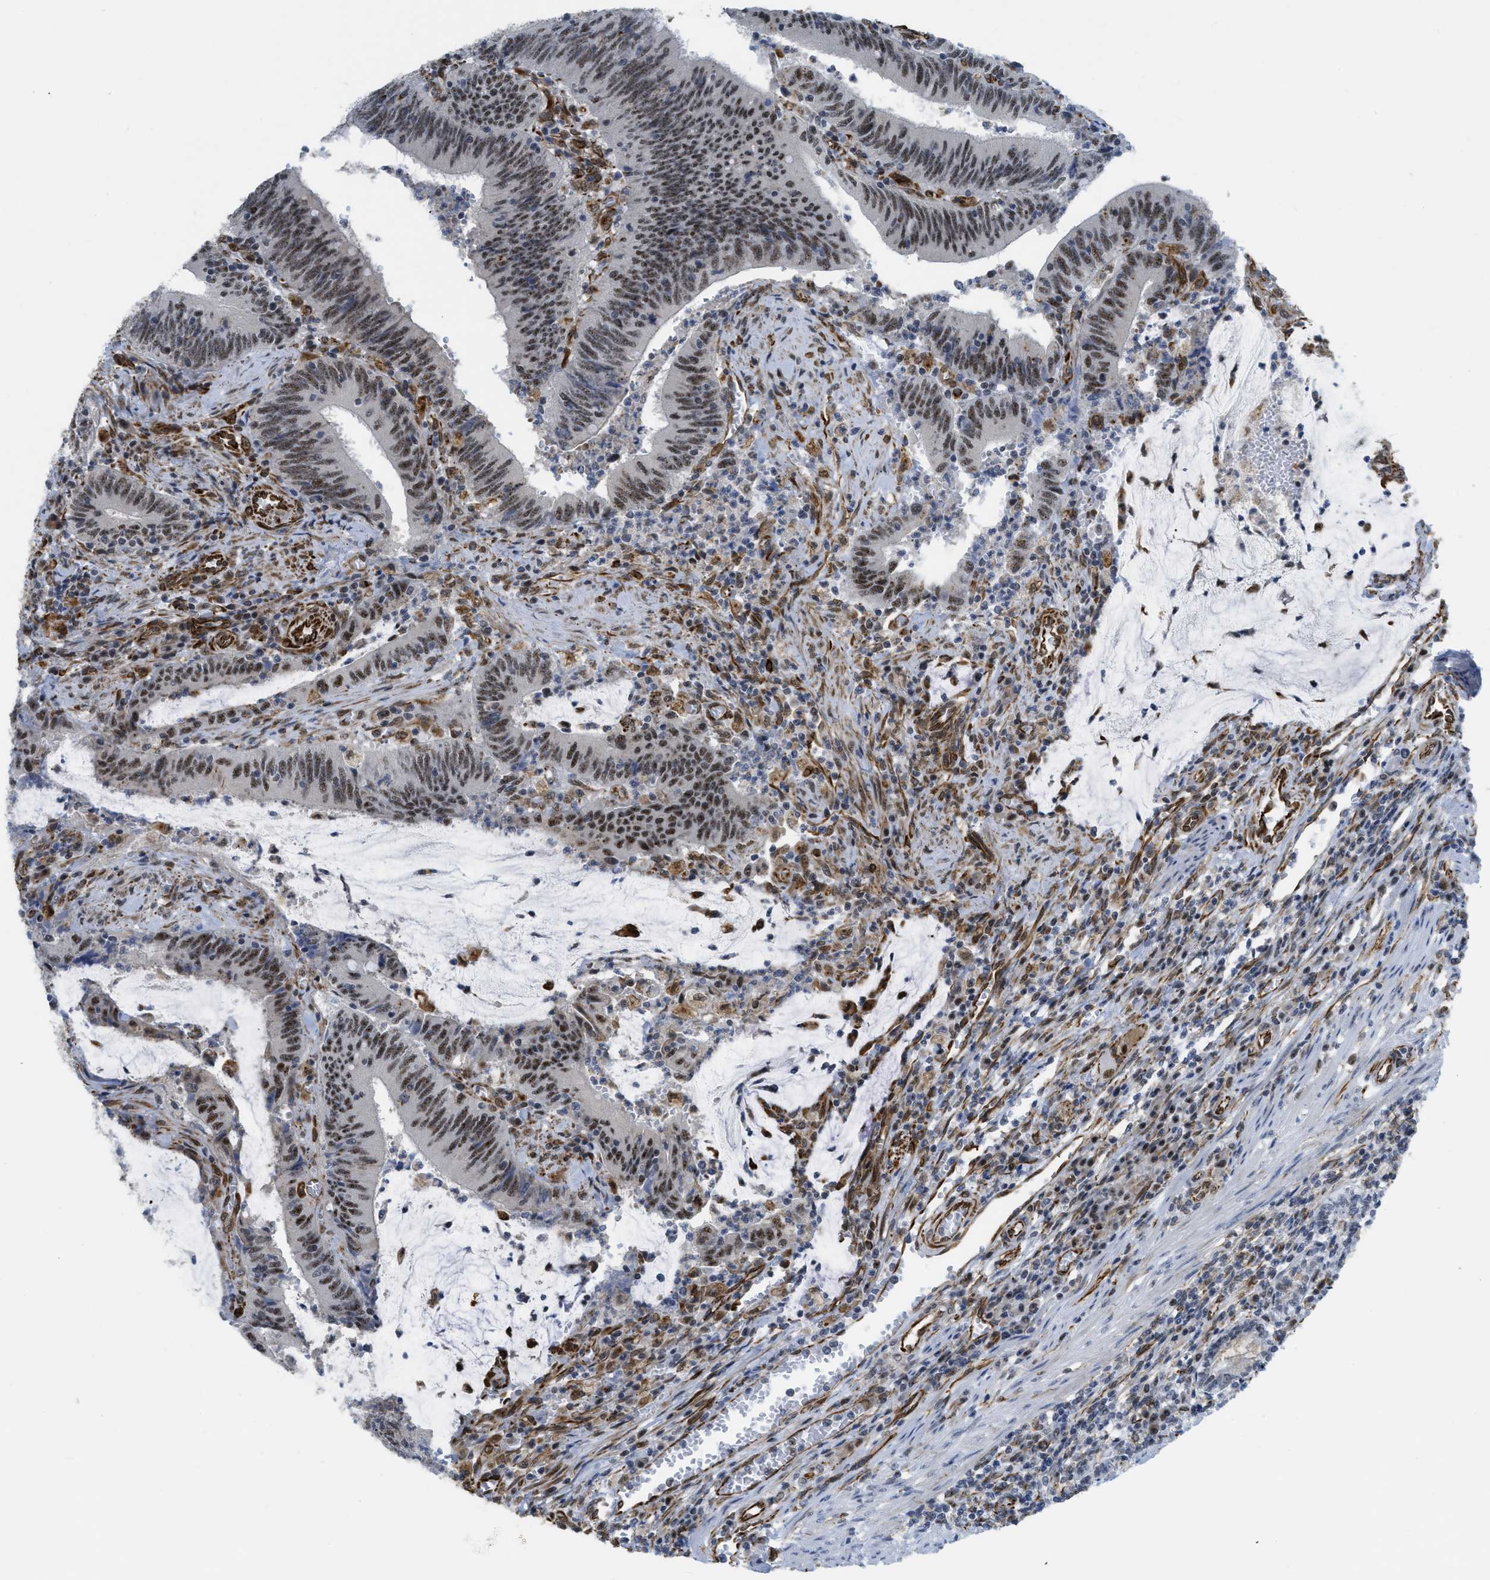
{"staining": {"intensity": "moderate", "quantity": ">75%", "location": "nuclear"}, "tissue": "colorectal cancer", "cell_type": "Tumor cells", "image_type": "cancer", "snomed": [{"axis": "morphology", "description": "Normal tissue, NOS"}, {"axis": "morphology", "description": "Adenocarcinoma, NOS"}, {"axis": "topography", "description": "Rectum"}], "caption": "The histopathology image shows staining of adenocarcinoma (colorectal), revealing moderate nuclear protein expression (brown color) within tumor cells. The staining was performed using DAB, with brown indicating positive protein expression. Nuclei are stained blue with hematoxylin.", "gene": "LRRC8B", "patient": {"sex": "female", "age": 66}}